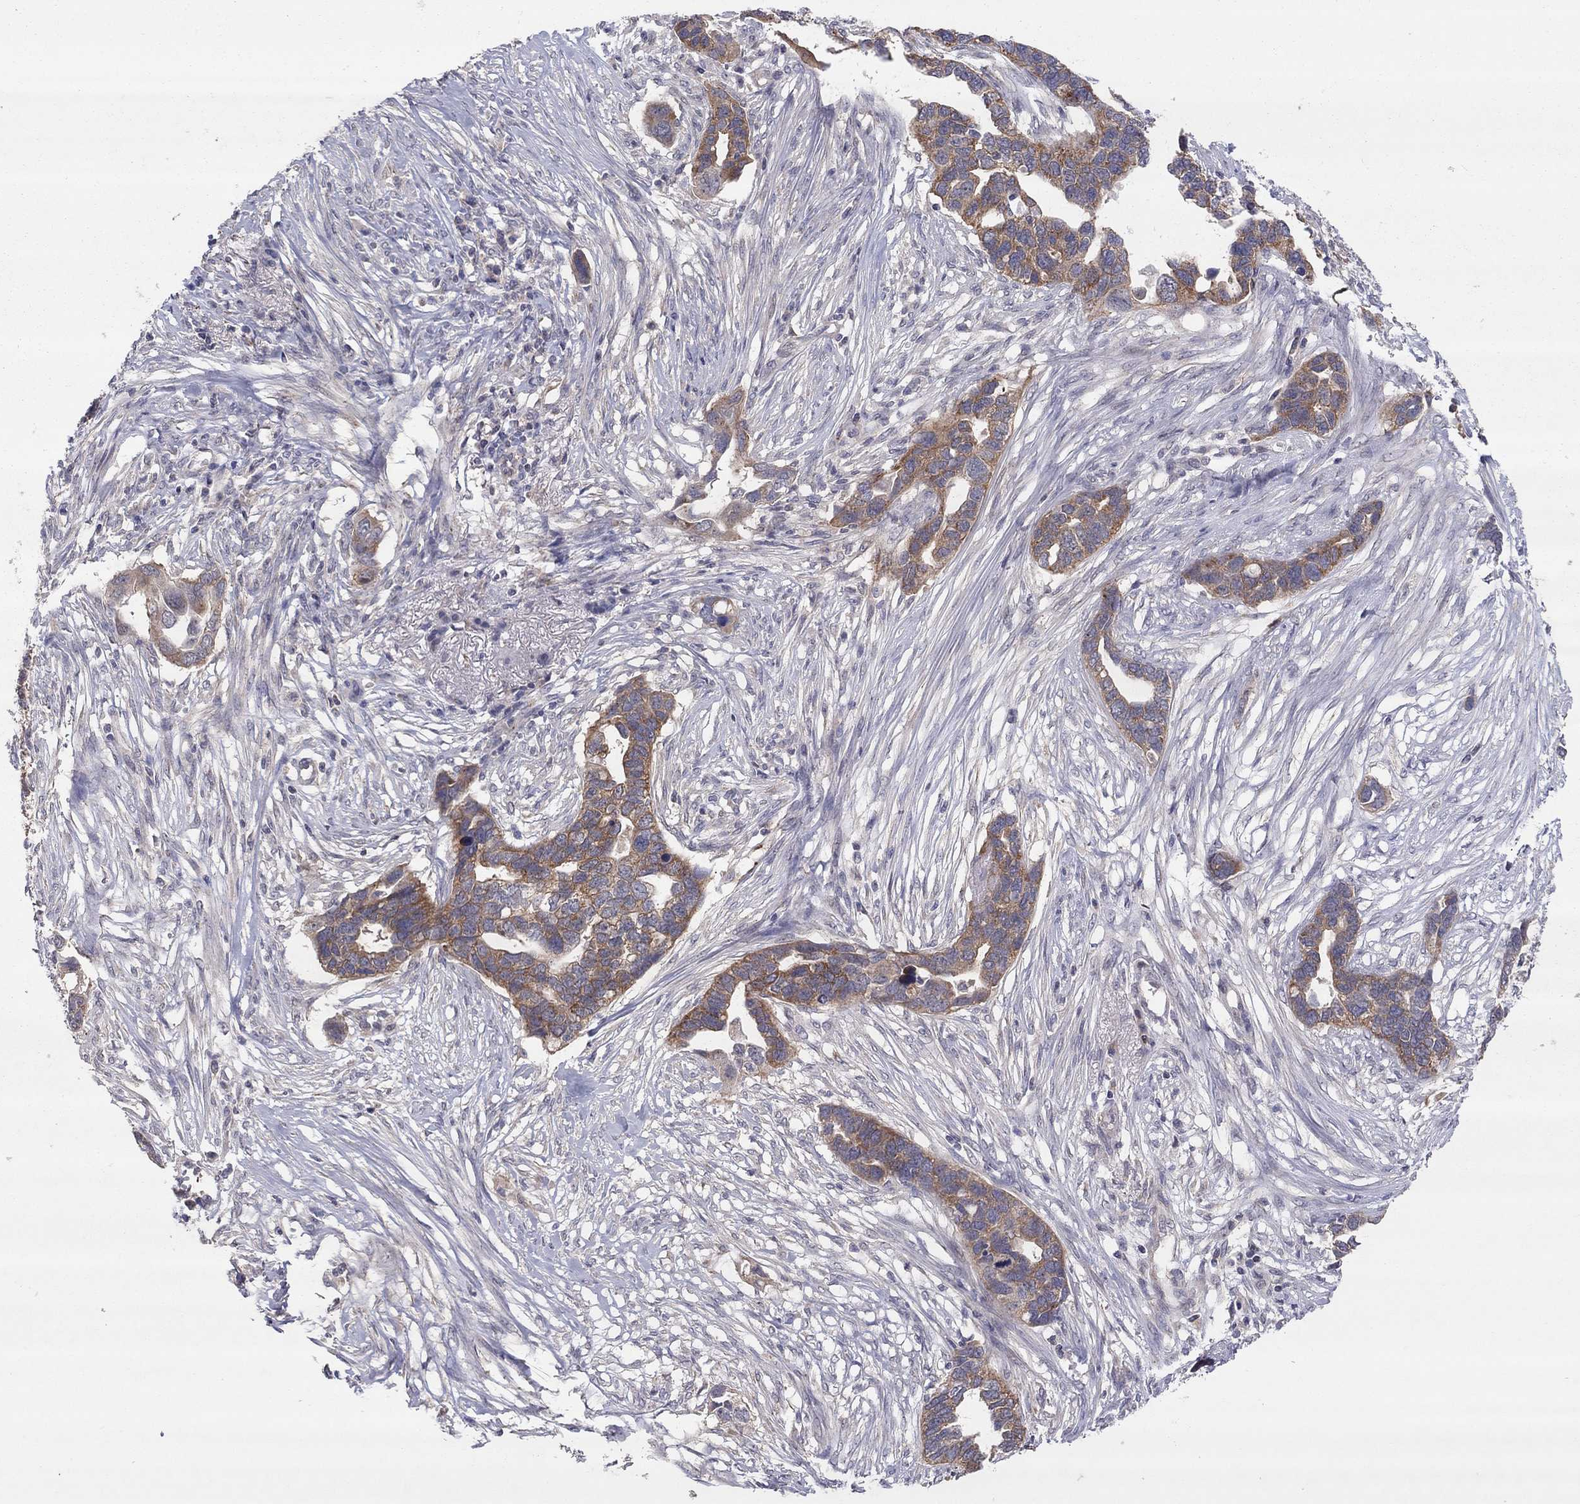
{"staining": {"intensity": "strong", "quantity": "25%-75%", "location": "cytoplasmic/membranous"}, "tissue": "ovarian cancer", "cell_type": "Tumor cells", "image_type": "cancer", "snomed": [{"axis": "morphology", "description": "Cystadenocarcinoma, serous, NOS"}, {"axis": "topography", "description": "Ovary"}], "caption": "Protein expression analysis of human serous cystadenocarcinoma (ovarian) reveals strong cytoplasmic/membranous staining in about 25%-75% of tumor cells.", "gene": "CRACDL", "patient": {"sex": "female", "age": 54}}